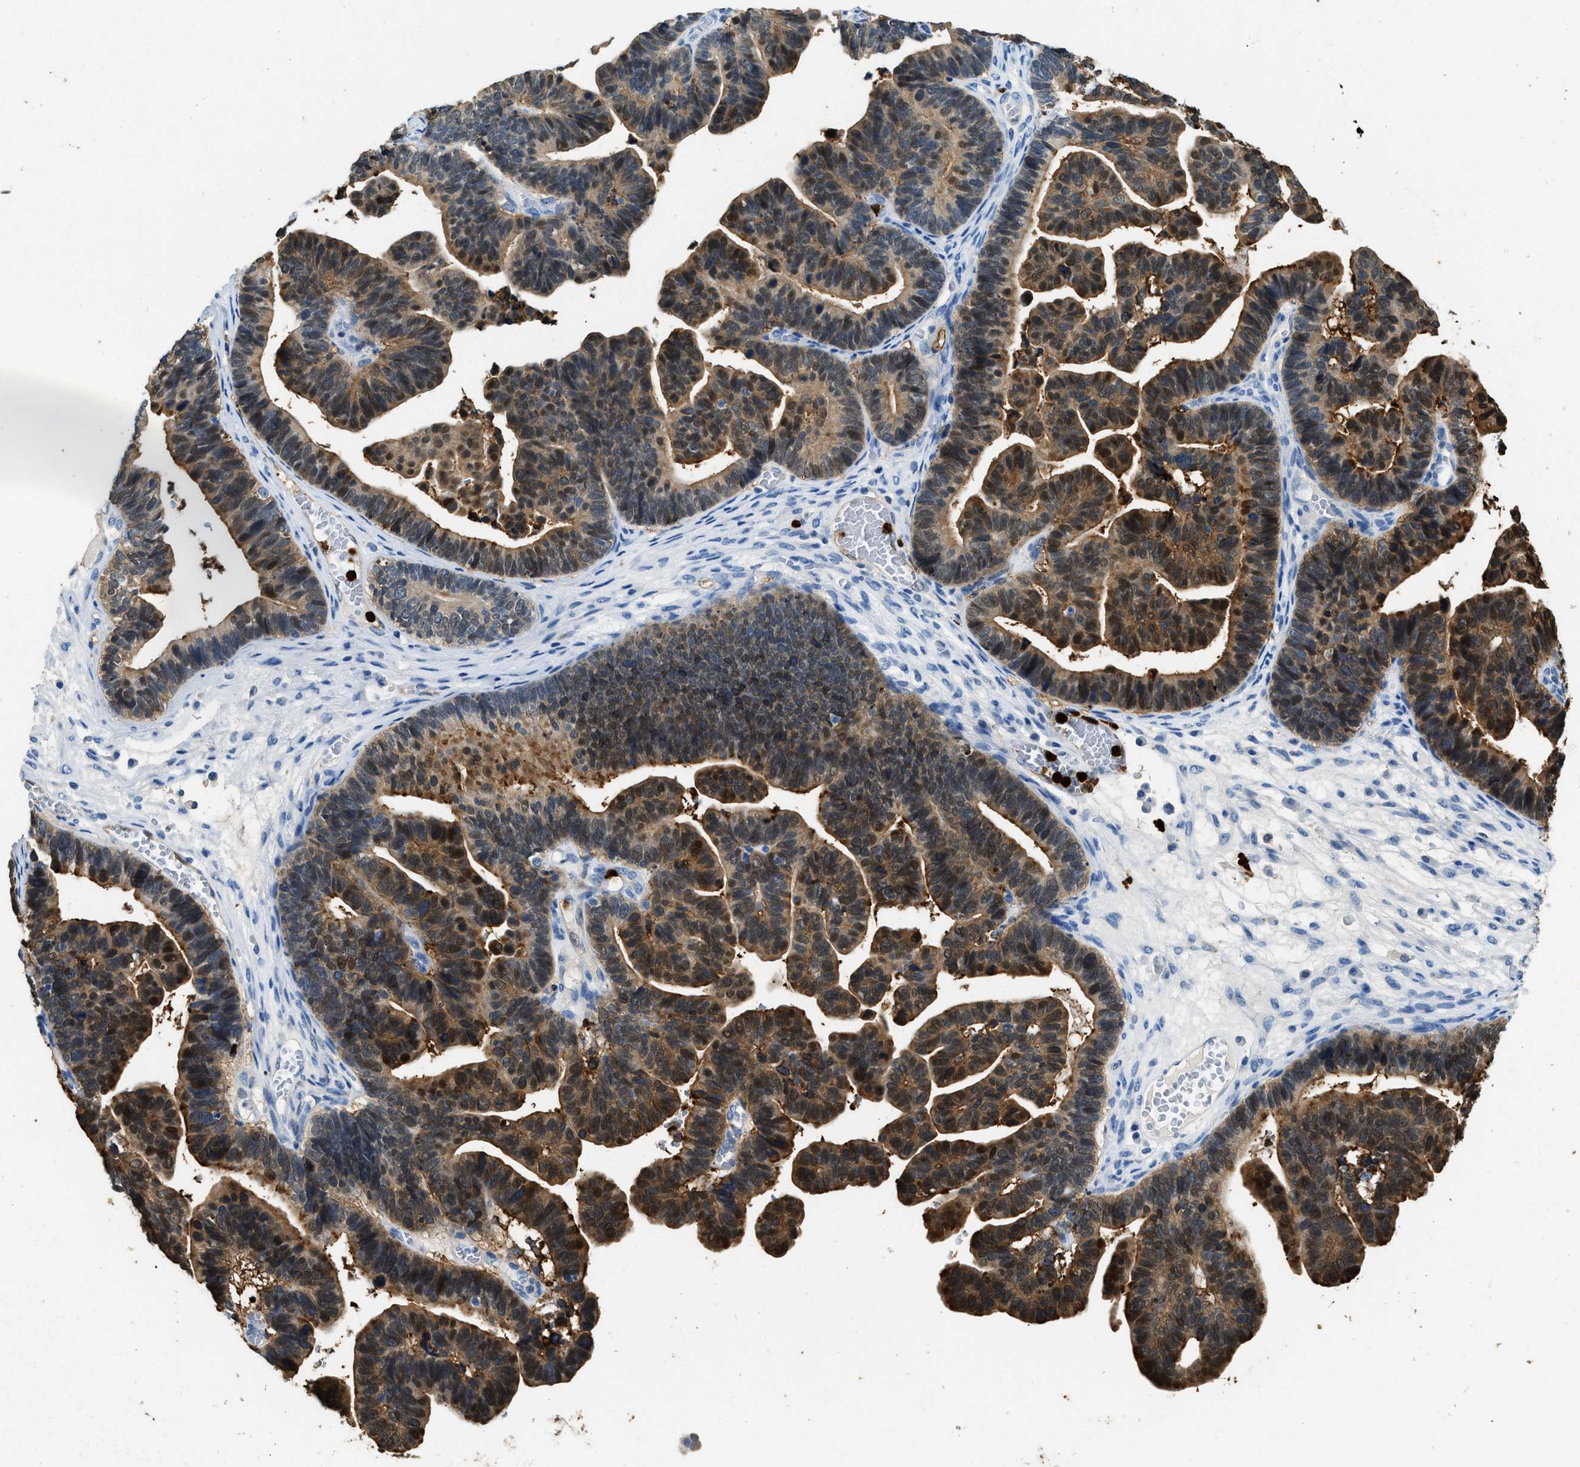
{"staining": {"intensity": "moderate", "quantity": ">75%", "location": "cytoplasmic/membranous,nuclear"}, "tissue": "ovarian cancer", "cell_type": "Tumor cells", "image_type": "cancer", "snomed": [{"axis": "morphology", "description": "Cystadenocarcinoma, serous, NOS"}, {"axis": "topography", "description": "Ovary"}], "caption": "High-power microscopy captured an immunohistochemistry micrograph of ovarian cancer (serous cystadenocarcinoma), revealing moderate cytoplasmic/membranous and nuclear positivity in about >75% of tumor cells.", "gene": "ANXA3", "patient": {"sex": "female", "age": 56}}